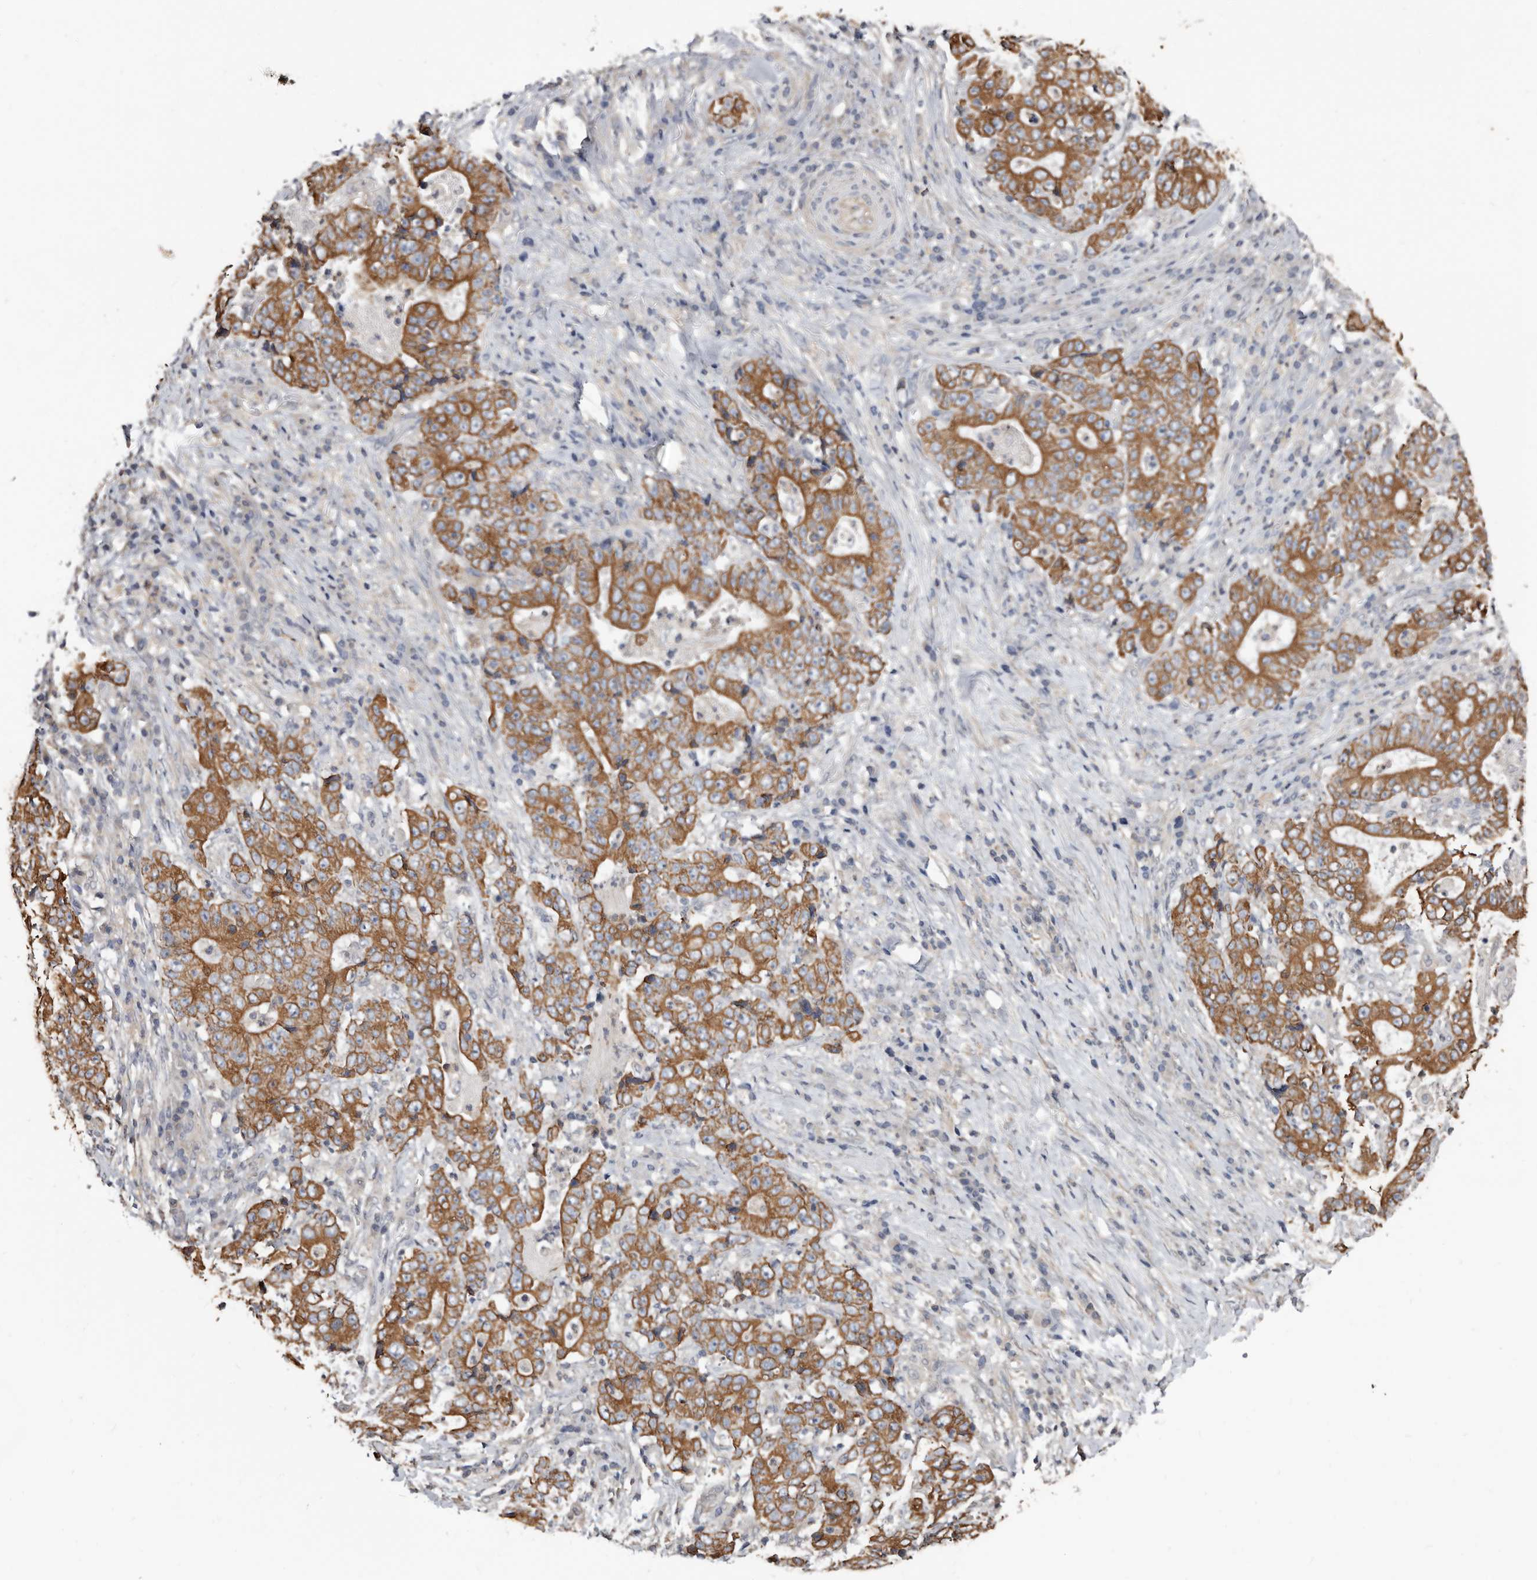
{"staining": {"intensity": "moderate", "quantity": ">75%", "location": "cytoplasmic/membranous"}, "tissue": "stomach cancer", "cell_type": "Tumor cells", "image_type": "cancer", "snomed": [{"axis": "morphology", "description": "Normal tissue, NOS"}, {"axis": "morphology", "description": "Adenocarcinoma, NOS"}, {"axis": "topography", "description": "Stomach, upper"}, {"axis": "topography", "description": "Stomach"}], "caption": "Brown immunohistochemical staining in adenocarcinoma (stomach) displays moderate cytoplasmic/membranous positivity in about >75% of tumor cells.", "gene": "MRPL18", "patient": {"sex": "male", "age": 59}}